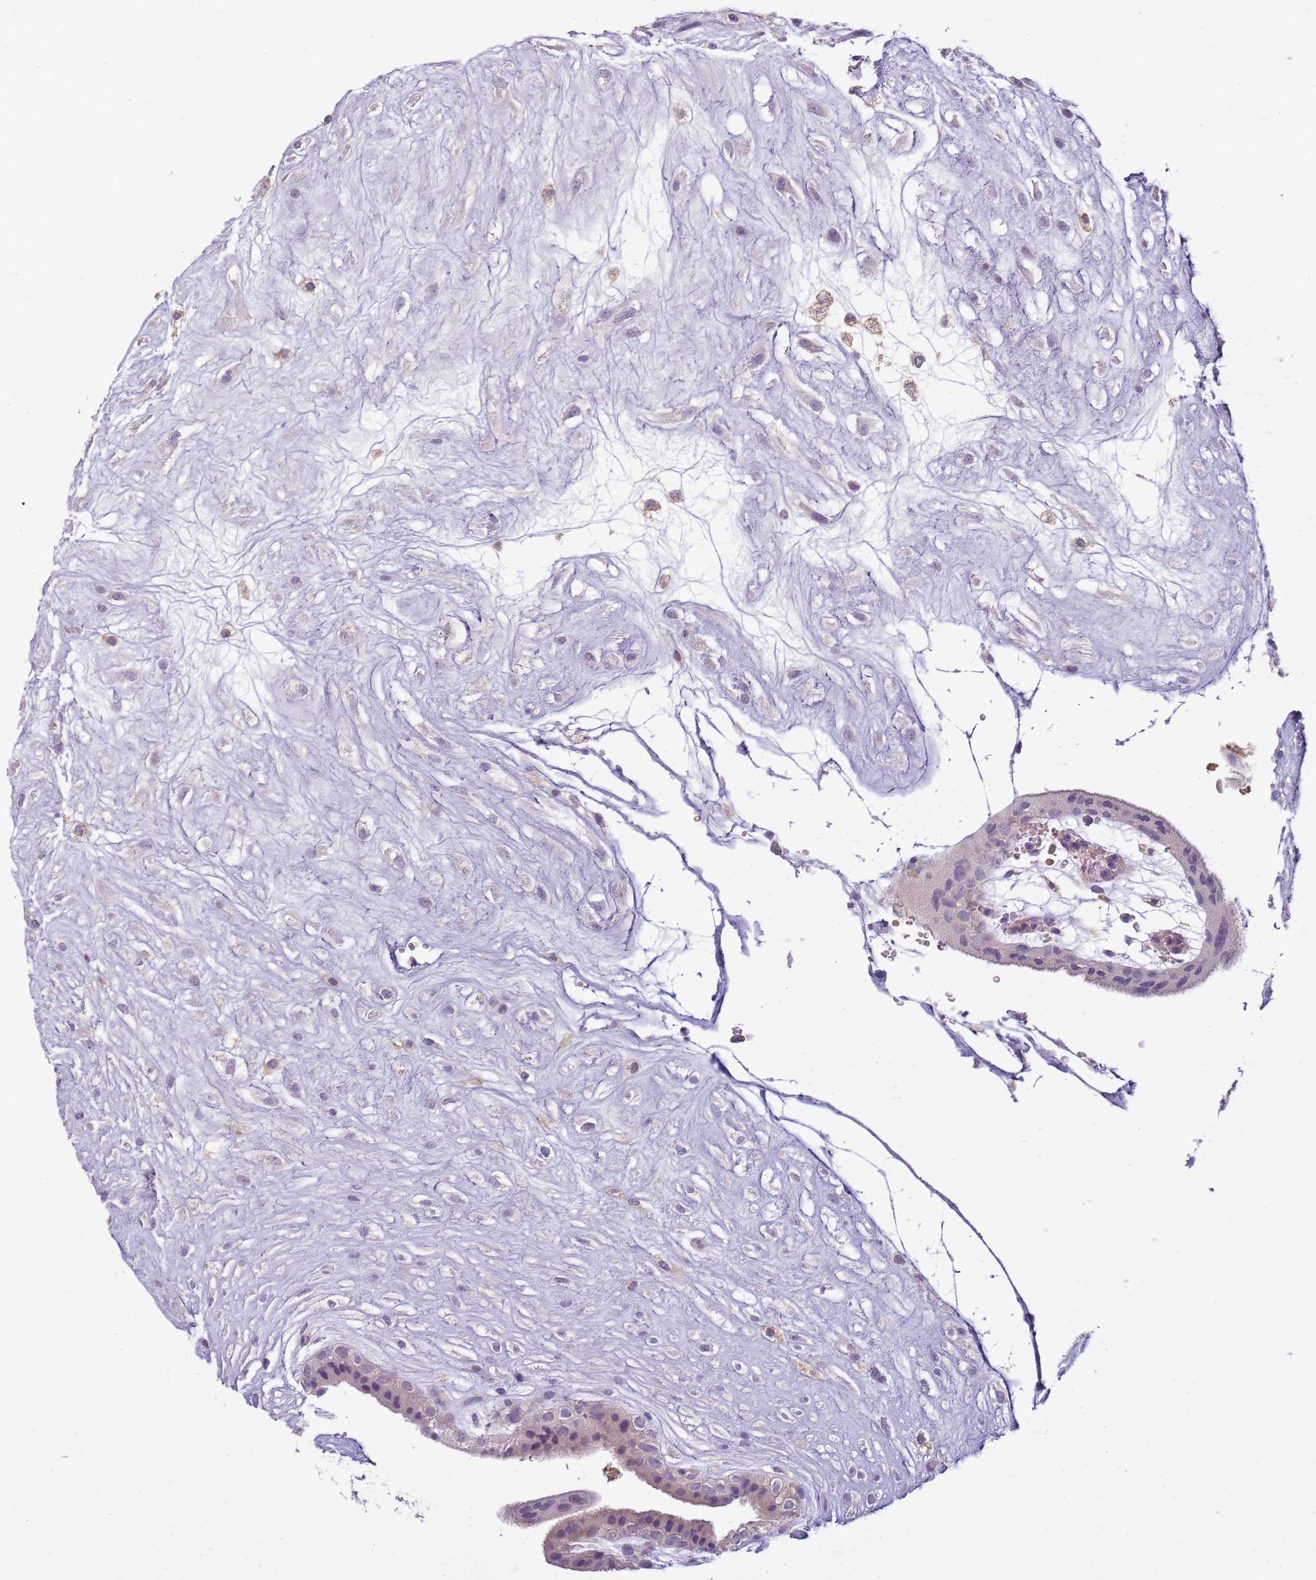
{"staining": {"intensity": "negative", "quantity": "none", "location": "none"}, "tissue": "placenta", "cell_type": "Trophoblastic cells", "image_type": "normal", "snomed": [{"axis": "morphology", "description": "Normal tissue, NOS"}, {"axis": "topography", "description": "Placenta"}], "caption": "A high-resolution micrograph shows immunohistochemistry (IHC) staining of normal placenta, which displays no significant positivity in trophoblastic cells. (Stains: DAB (3,3'-diaminobenzidine) immunohistochemistry (IHC) with hematoxylin counter stain, Microscopy: brightfield microscopy at high magnification).", "gene": "SCAMP5", "patient": {"sex": "female", "age": 18}}